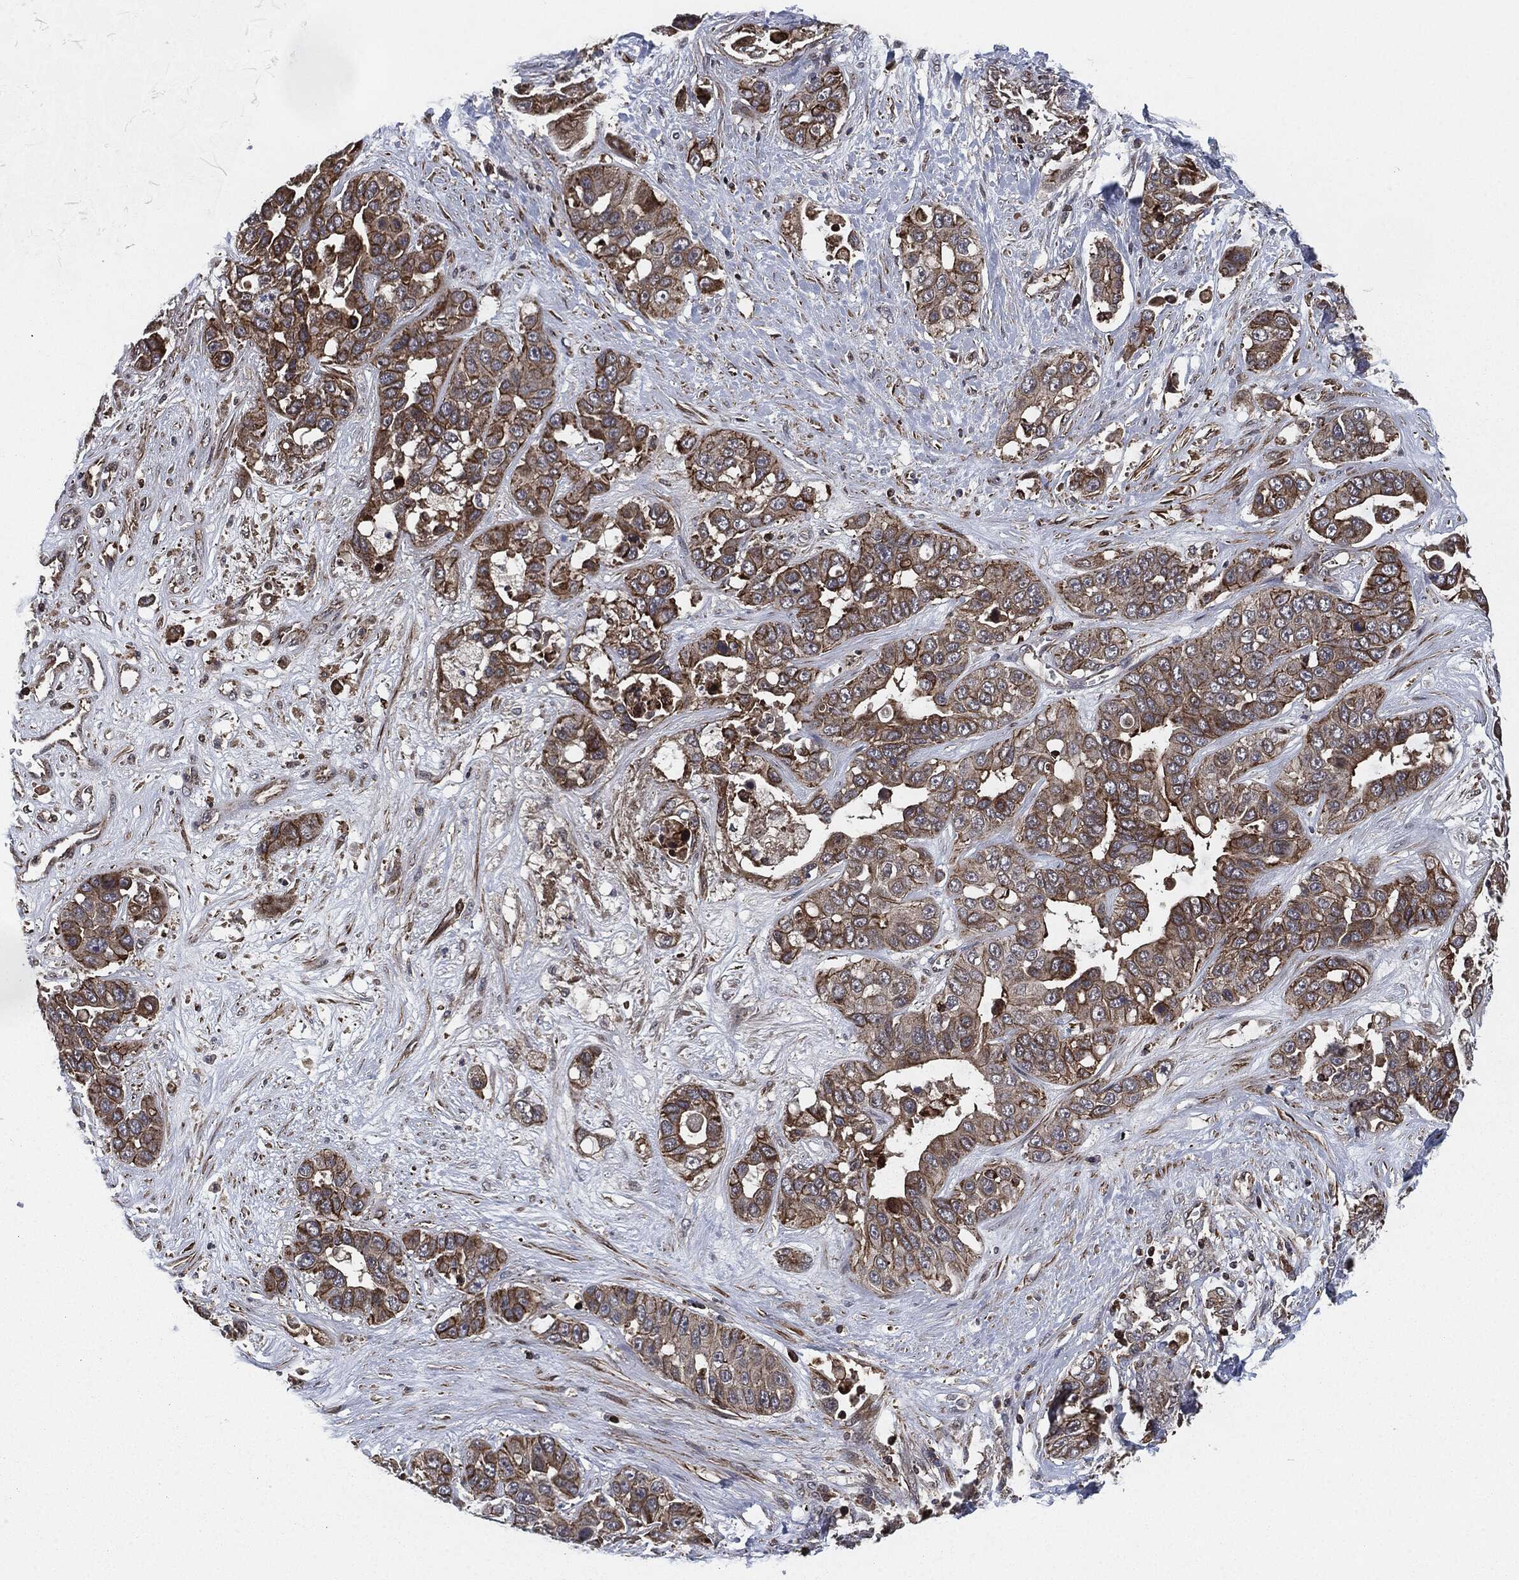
{"staining": {"intensity": "moderate", "quantity": "25%-75%", "location": "cytoplasmic/membranous"}, "tissue": "liver cancer", "cell_type": "Tumor cells", "image_type": "cancer", "snomed": [{"axis": "morphology", "description": "Cholangiocarcinoma"}, {"axis": "topography", "description": "Liver"}], "caption": "The immunohistochemical stain labels moderate cytoplasmic/membranous staining in tumor cells of liver cancer tissue.", "gene": "UBR1", "patient": {"sex": "female", "age": 52}}